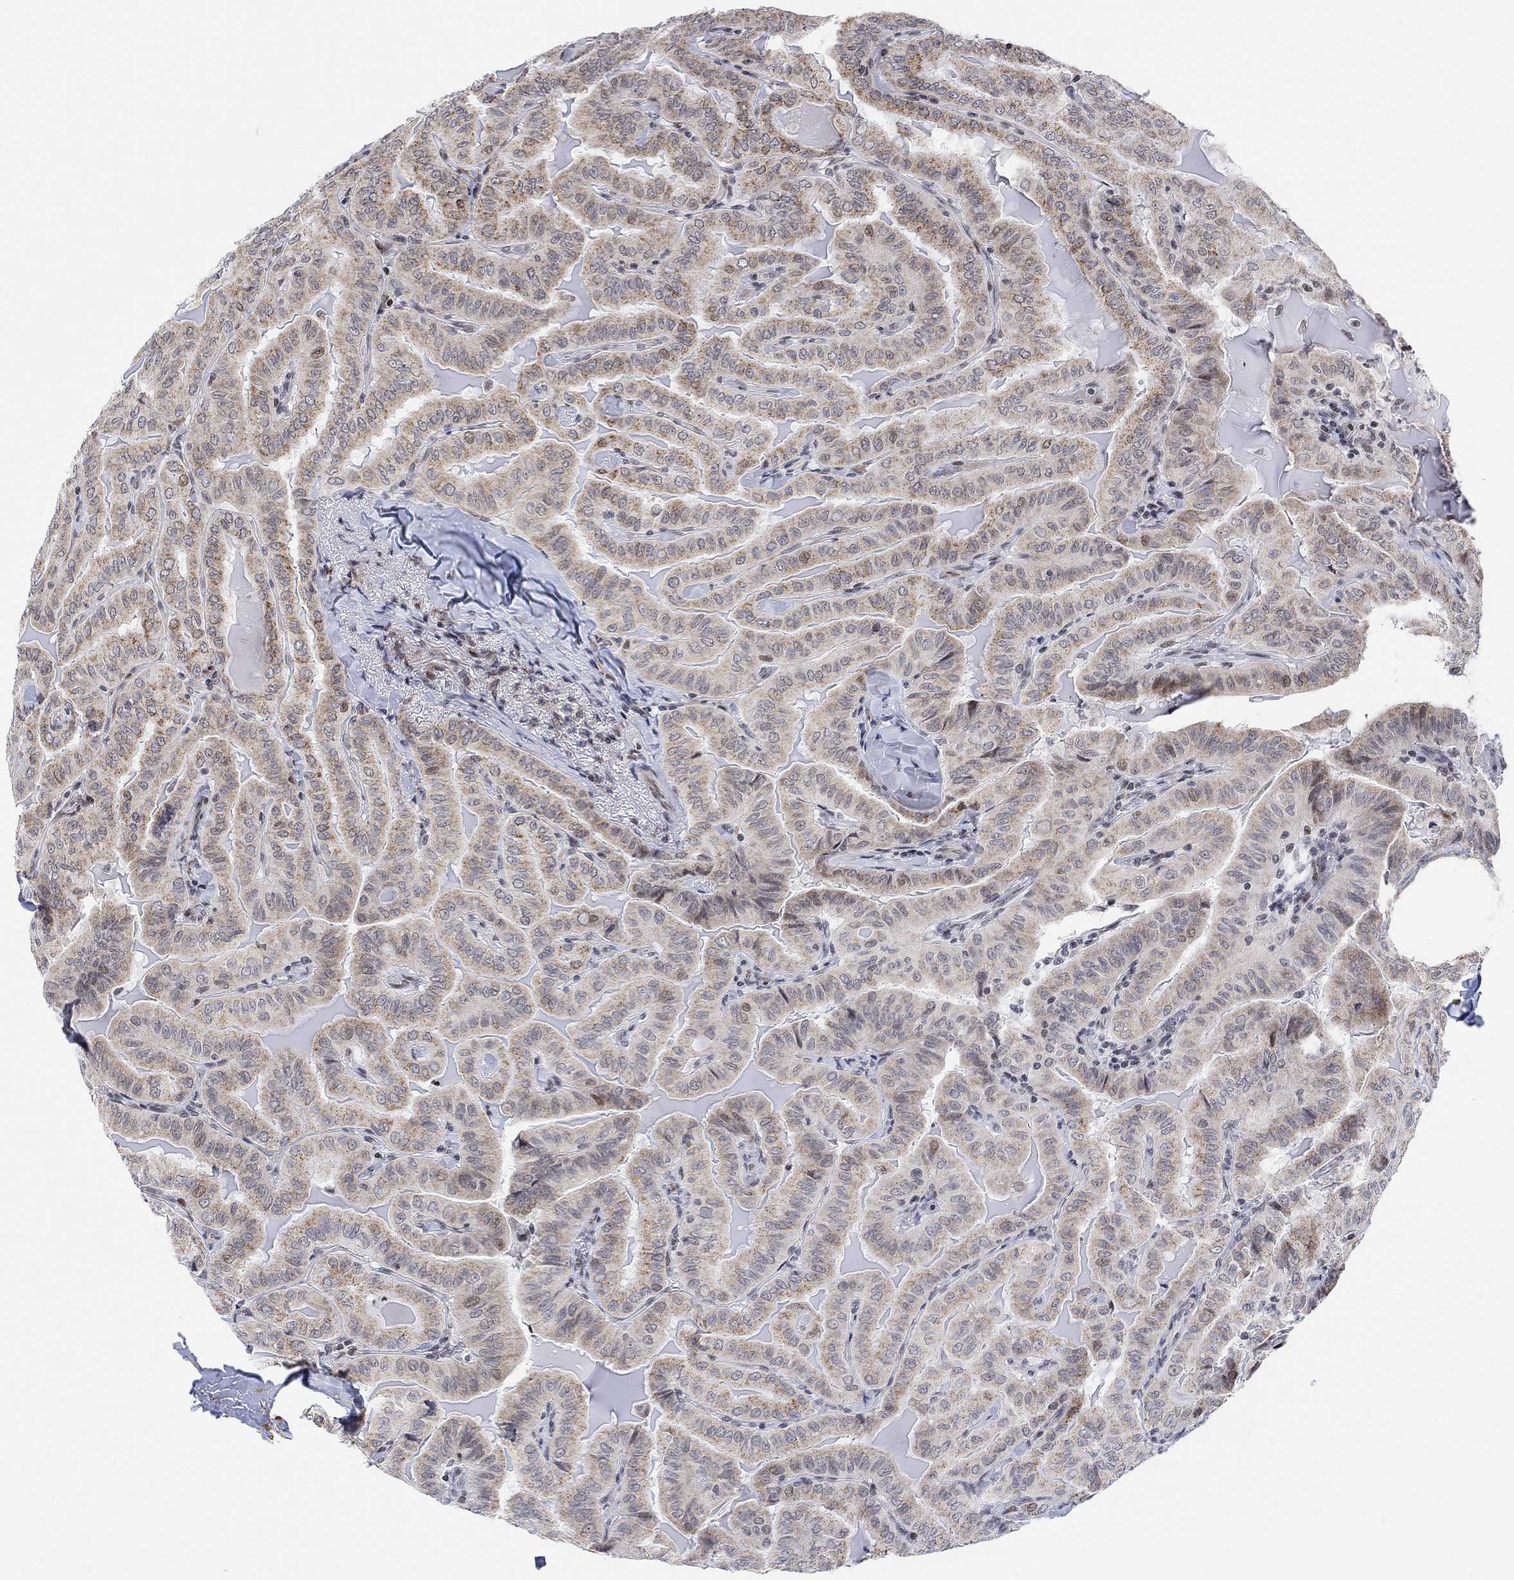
{"staining": {"intensity": "moderate", "quantity": "25%-75%", "location": "cytoplasmic/membranous"}, "tissue": "thyroid cancer", "cell_type": "Tumor cells", "image_type": "cancer", "snomed": [{"axis": "morphology", "description": "Papillary adenocarcinoma, NOS"}, {"axis": "topography", "description": "Thyroid gland"}], "caption": "Tumor cells display medium levels of moderate cytoplasmic/membranous positivity in about 25%-75% of cells in human thyroid cancer (papillary adenocarcinoma).", "gene": "ABHD14A", "patient": {"sex": "female", "age": 68}}